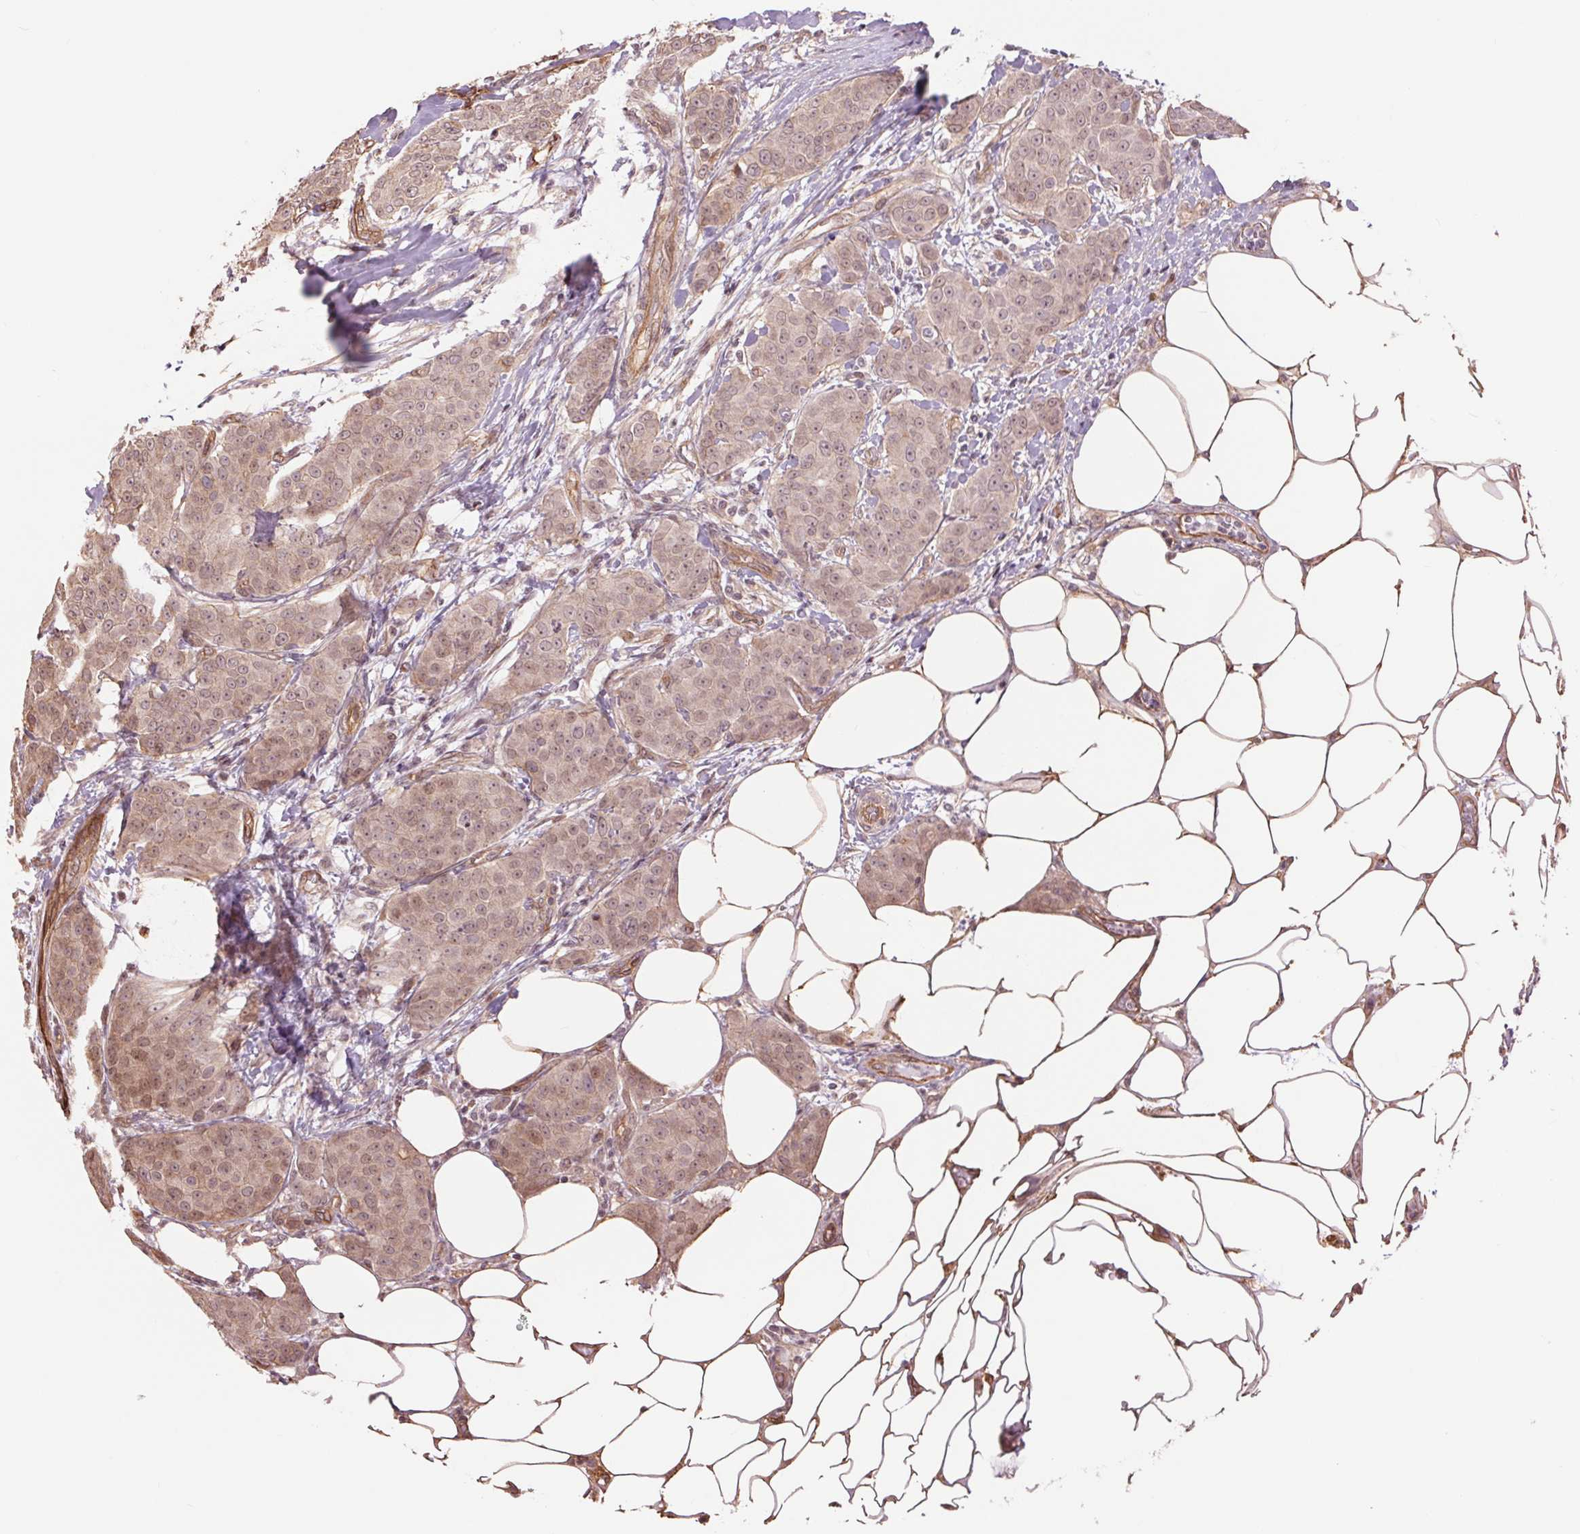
{"staining": {"intensity": "weak", "quantity": ">75%", "location": "cytoplasmic/membranous,nuclear"}, "tissue": "breast cancer", "cell_type": "Tumor cells", "image_type": "cancer", "snomed": [{"axis": "morphology", "description": "Duct carcinoma"}, {"axis": "topography", "description": "Breast"}], "caption": "An immunohistochemistry histopathology image of tumor tissue is shown. Protein staining in brown shows weak cytoplasmic/membranous and nuclear positivity in breast cancer (intraductal carcinoma) within tumor cells. The staining is performed using DAB brown chromogen to label protein expression. The nuclei are counter-stained blue using hematoxylin.", "gene": "PALM", "patient": {"sex": "female", "age": 91}}